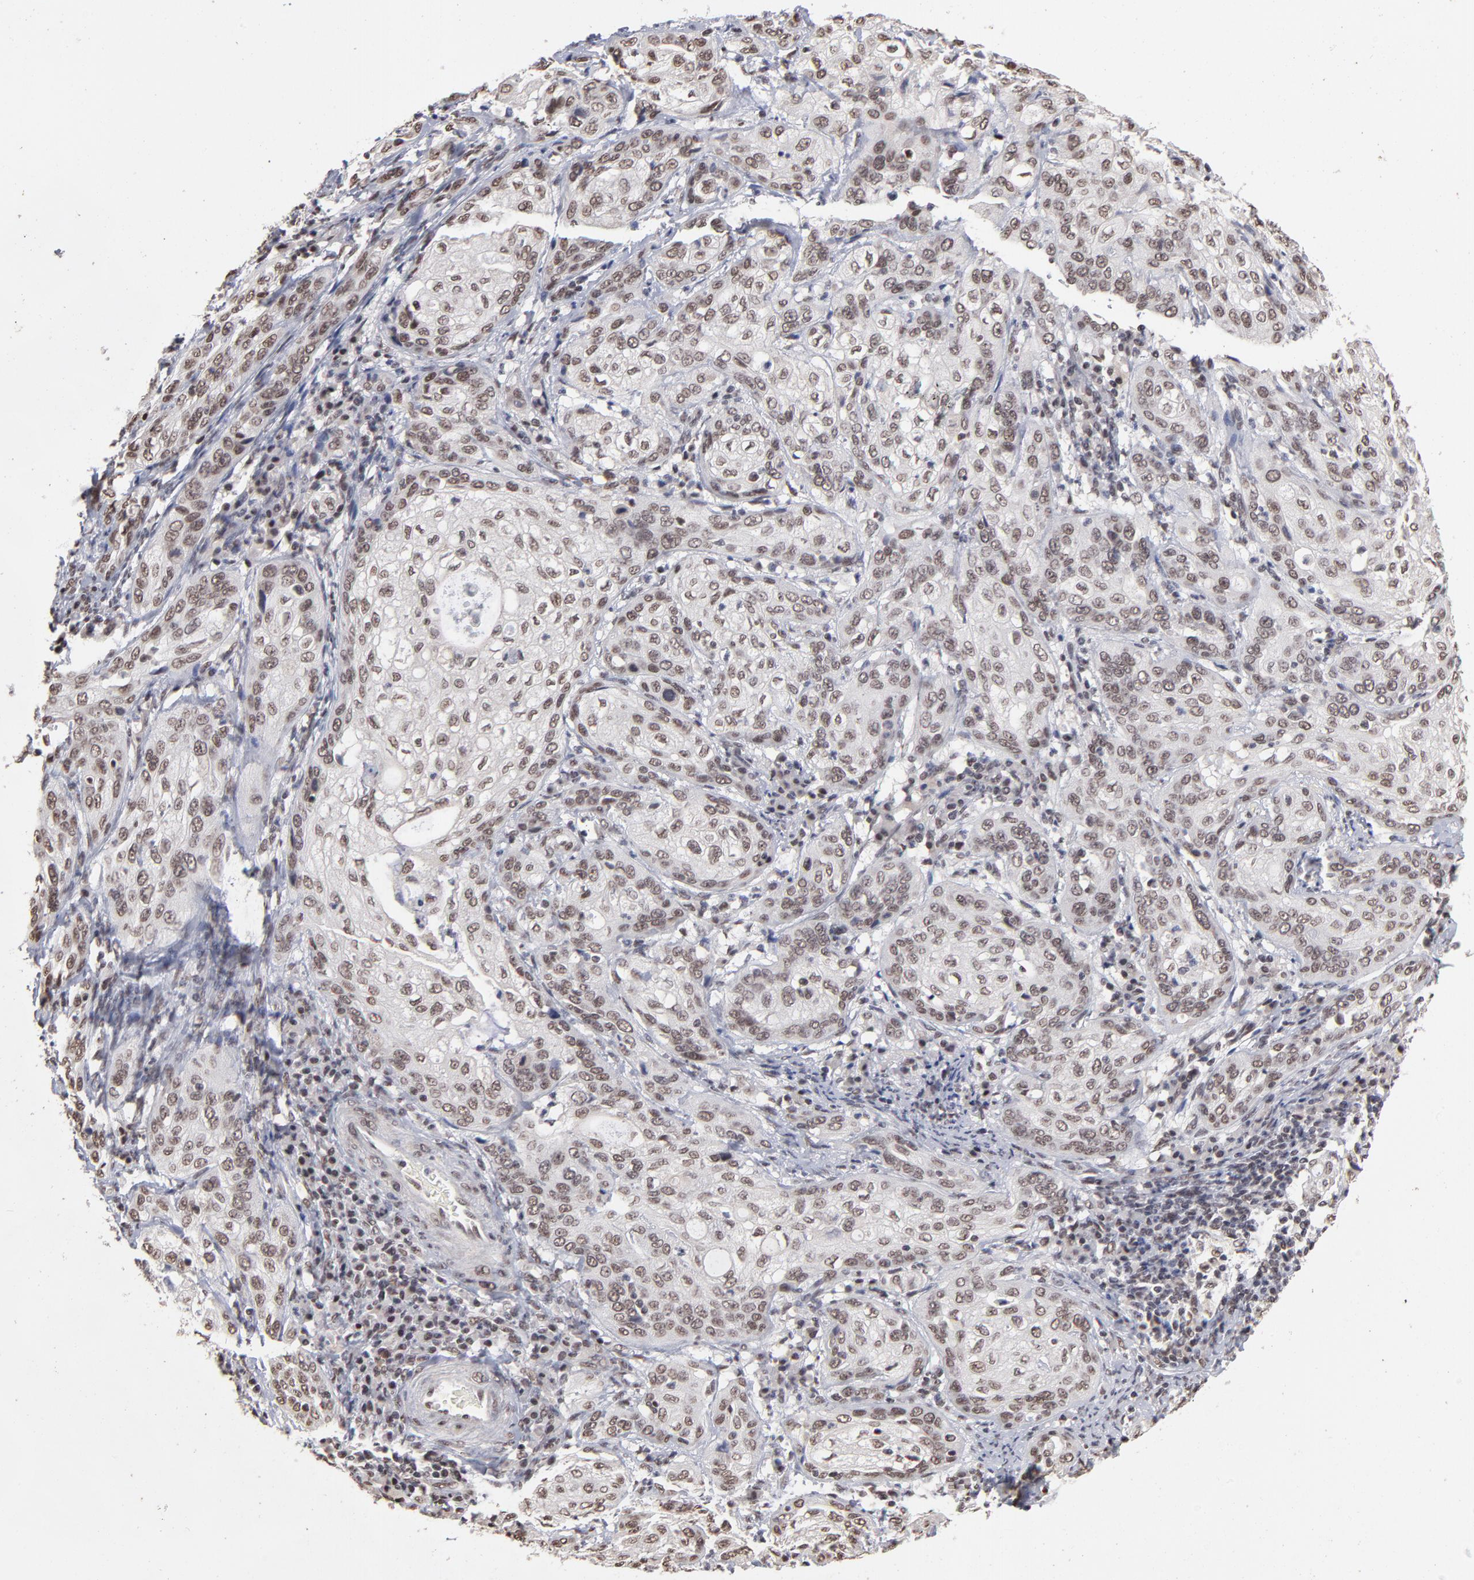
{"staining": {"intensity": "strong", "quantity": ">75%", "location": "nuclear"}, "tissue": "cervical cancer", "cell_type": "Tumor cells", "image_type": "cancer", "snomed": [{"axis": "morphology", "description": "Squamous cell carcinoma, NOS"}, {"axis": "topography", "description": "Cervix"}], "caption": "Brown immunohistochemical staining in human cervical cancer reveals strong nuclear positivity in approximately >75% of tumor cells. The protein is stained brown, and the nuclei are stained in blue (DAB (3,3'-diaminobenzidine) IHC with brightfield microscopy, high magnification).", "gene": "ZNF3", "patient": {"sex": "female", "age": 41}}